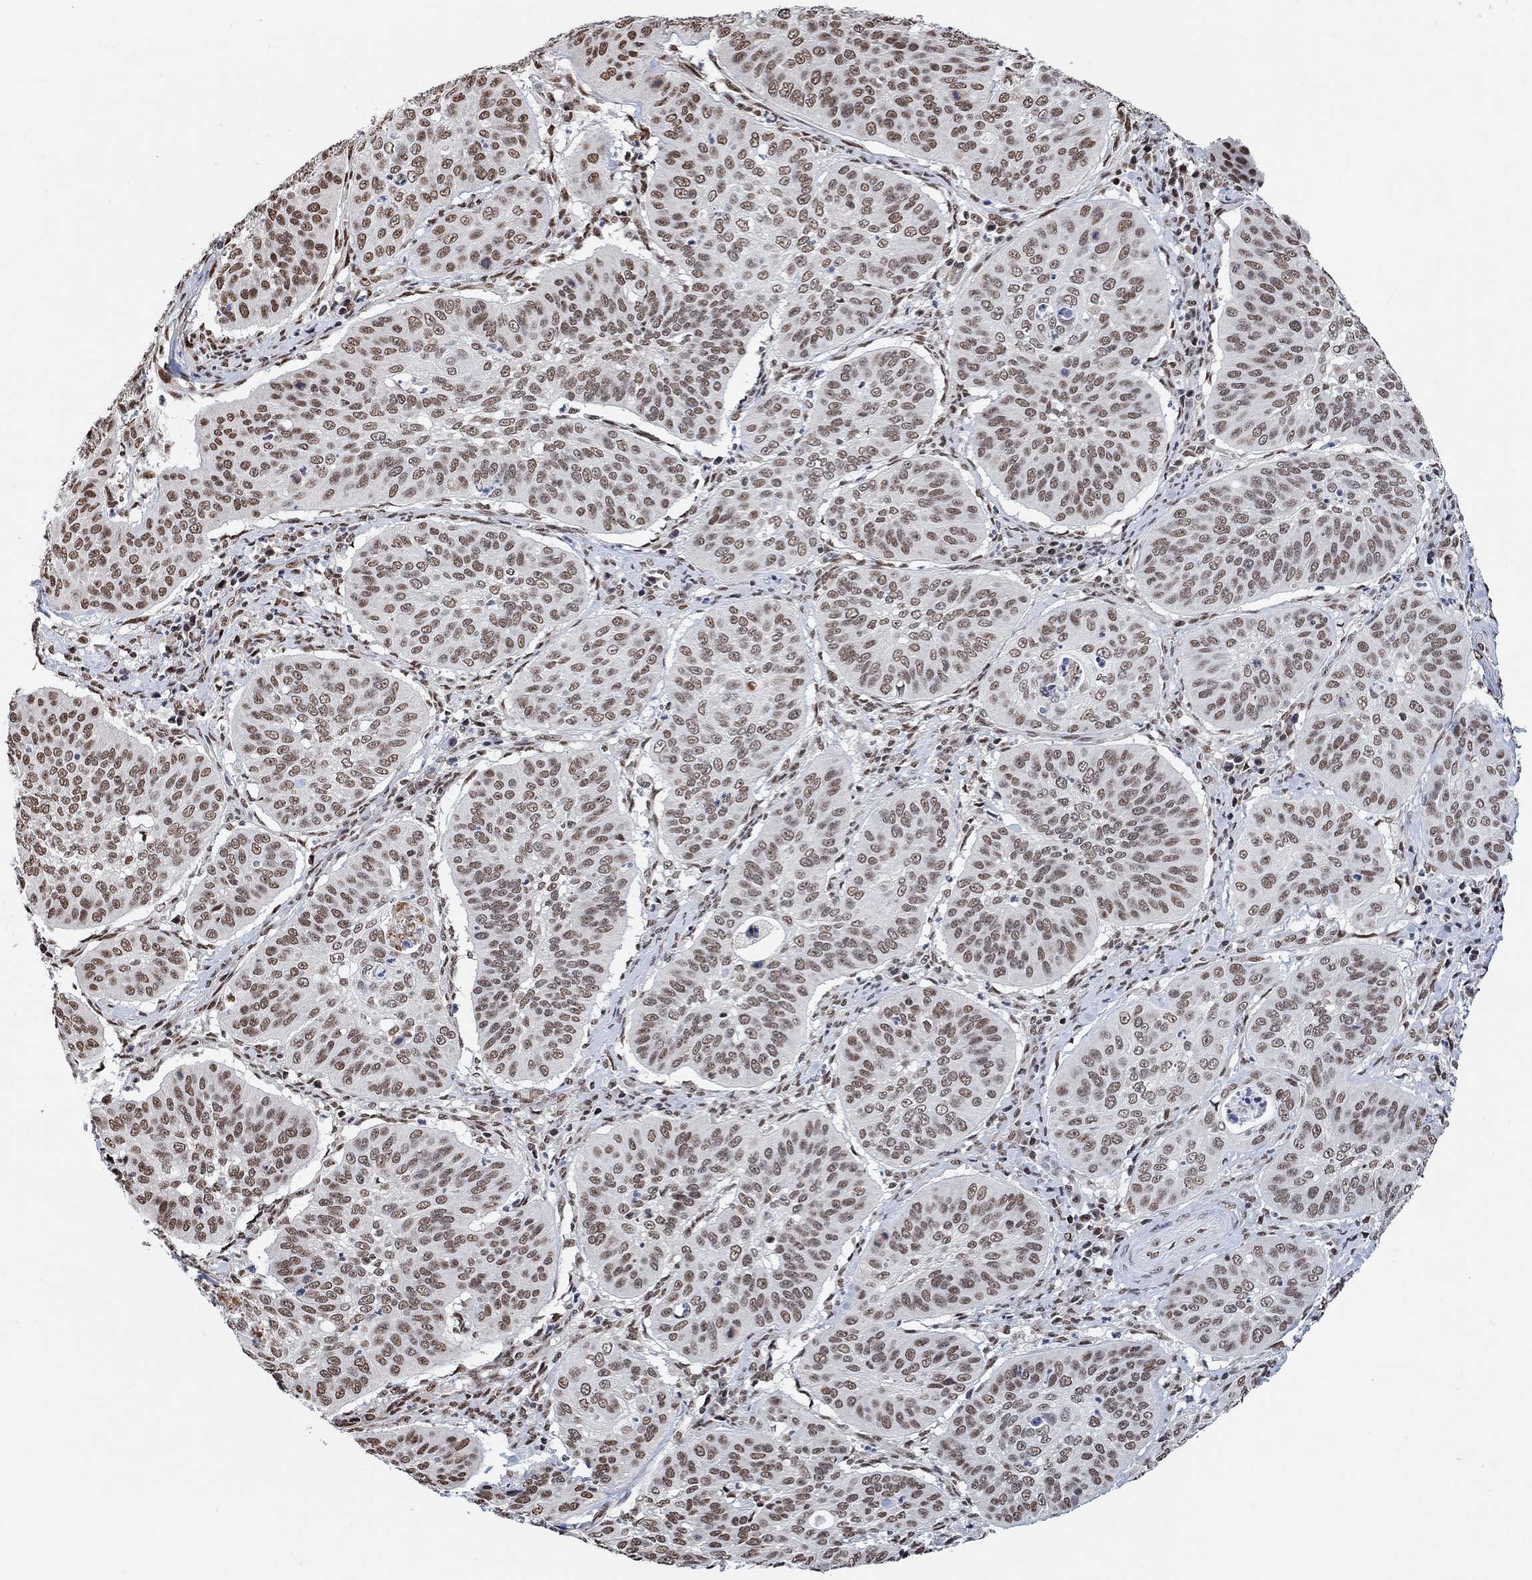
{"staining": {"intensity": "moderate", "quantity": "25%-75%", "location": "nuclear"}, "tissue": "cervical cancer", "cell_type": "Tumor cells", "image_type": "cancer", "snomed": [{"axis": "morphology", "description": "Normal tissue, NOS"}, {"axis": "morphology", "description": "Squamous cell carcinoma, NOS"}, {"axis": "topography", "description": "Cervix"}], "caption": "Moderate nuclear positivity for a protein is present in about 25%-75% of tumor cells of cervical cancer (squamous cell carcinoma) using immunohistochemistry.", "gene": "USP39", "patient": {"sex": "female", "age": 39}}